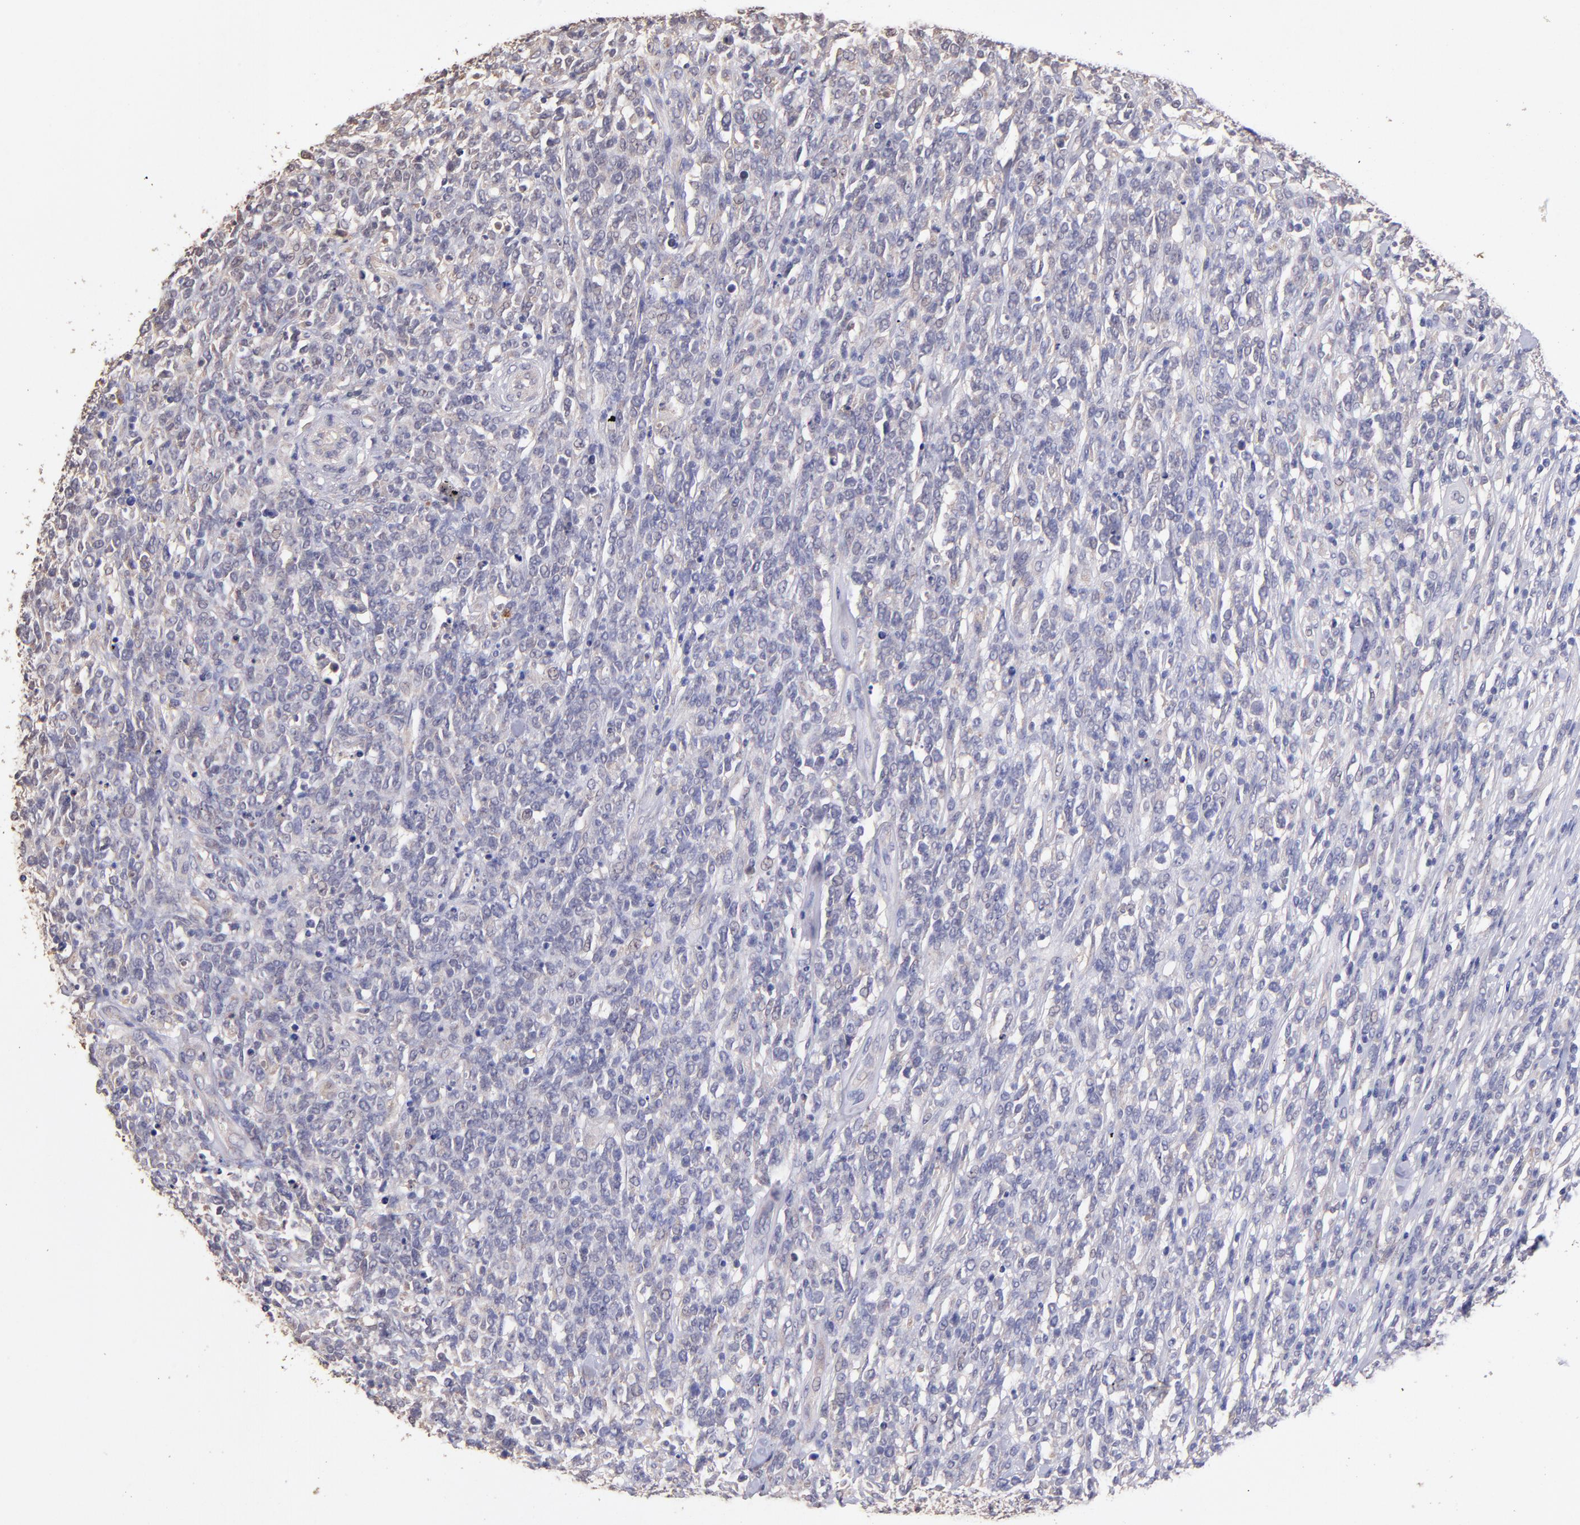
{"staining": {"intensity": "negative", "quantity": "none", "location": "none"}, "tissue": "lymphoma", "cell_type": "Tumor cells", "image_type": "cancer", "snomed": [{"axis": "morphology", "description": "Malignant lymphoma, non-Hodgkin's type, High grade"}, {"axis": "topography", "description": "Lymph node"}], "caption": "Immunohistochemistry (IHC) of human lymphoma demonstrates no positivity in tumor cells. The staining is performed using DAB brown chromogen with nuclei counter-stained in using hematoxylin.", "gene": "RNASEL", "patient": {"sex": "female", "age": 73}}